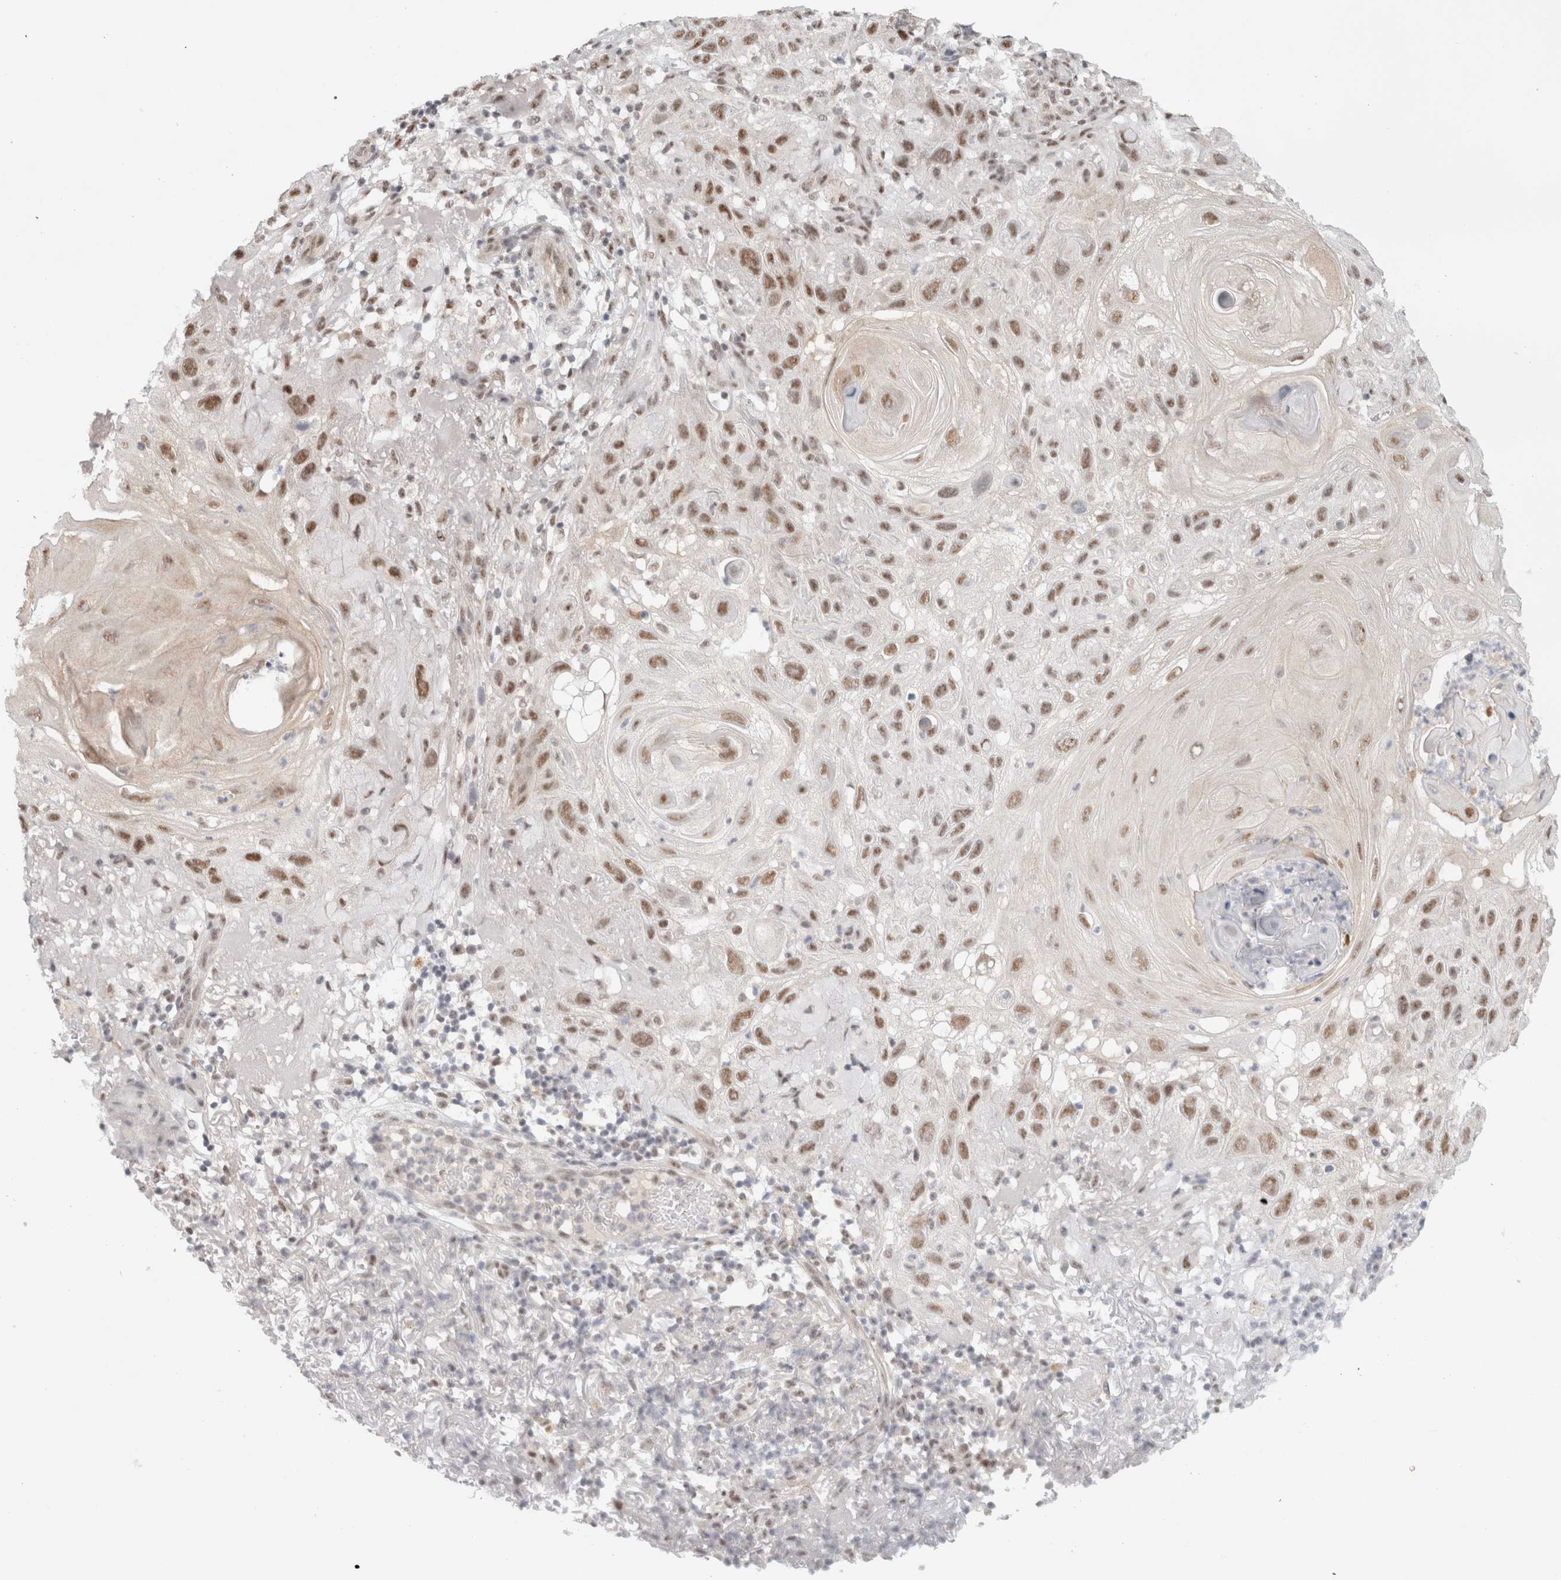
{"staining": {"intensity": "moderate", "quantity": ">75%", "location": "nuclear"}, "tissue": "skin cancer", "cell_type": "Tumor cells", "image_type": "cancer", "snomed": [{"axis": "morphology", "description": "Squamous cell carcinoma, NOS"}, {"axis": "topography", "description": "Skin"}], "caption": "Skin squamous cell carcinoma stained with a protein marker displays moderate staining in tumor cells.", "gene": "TRMT12", "patient": {"sex": "female", "age": 96}}